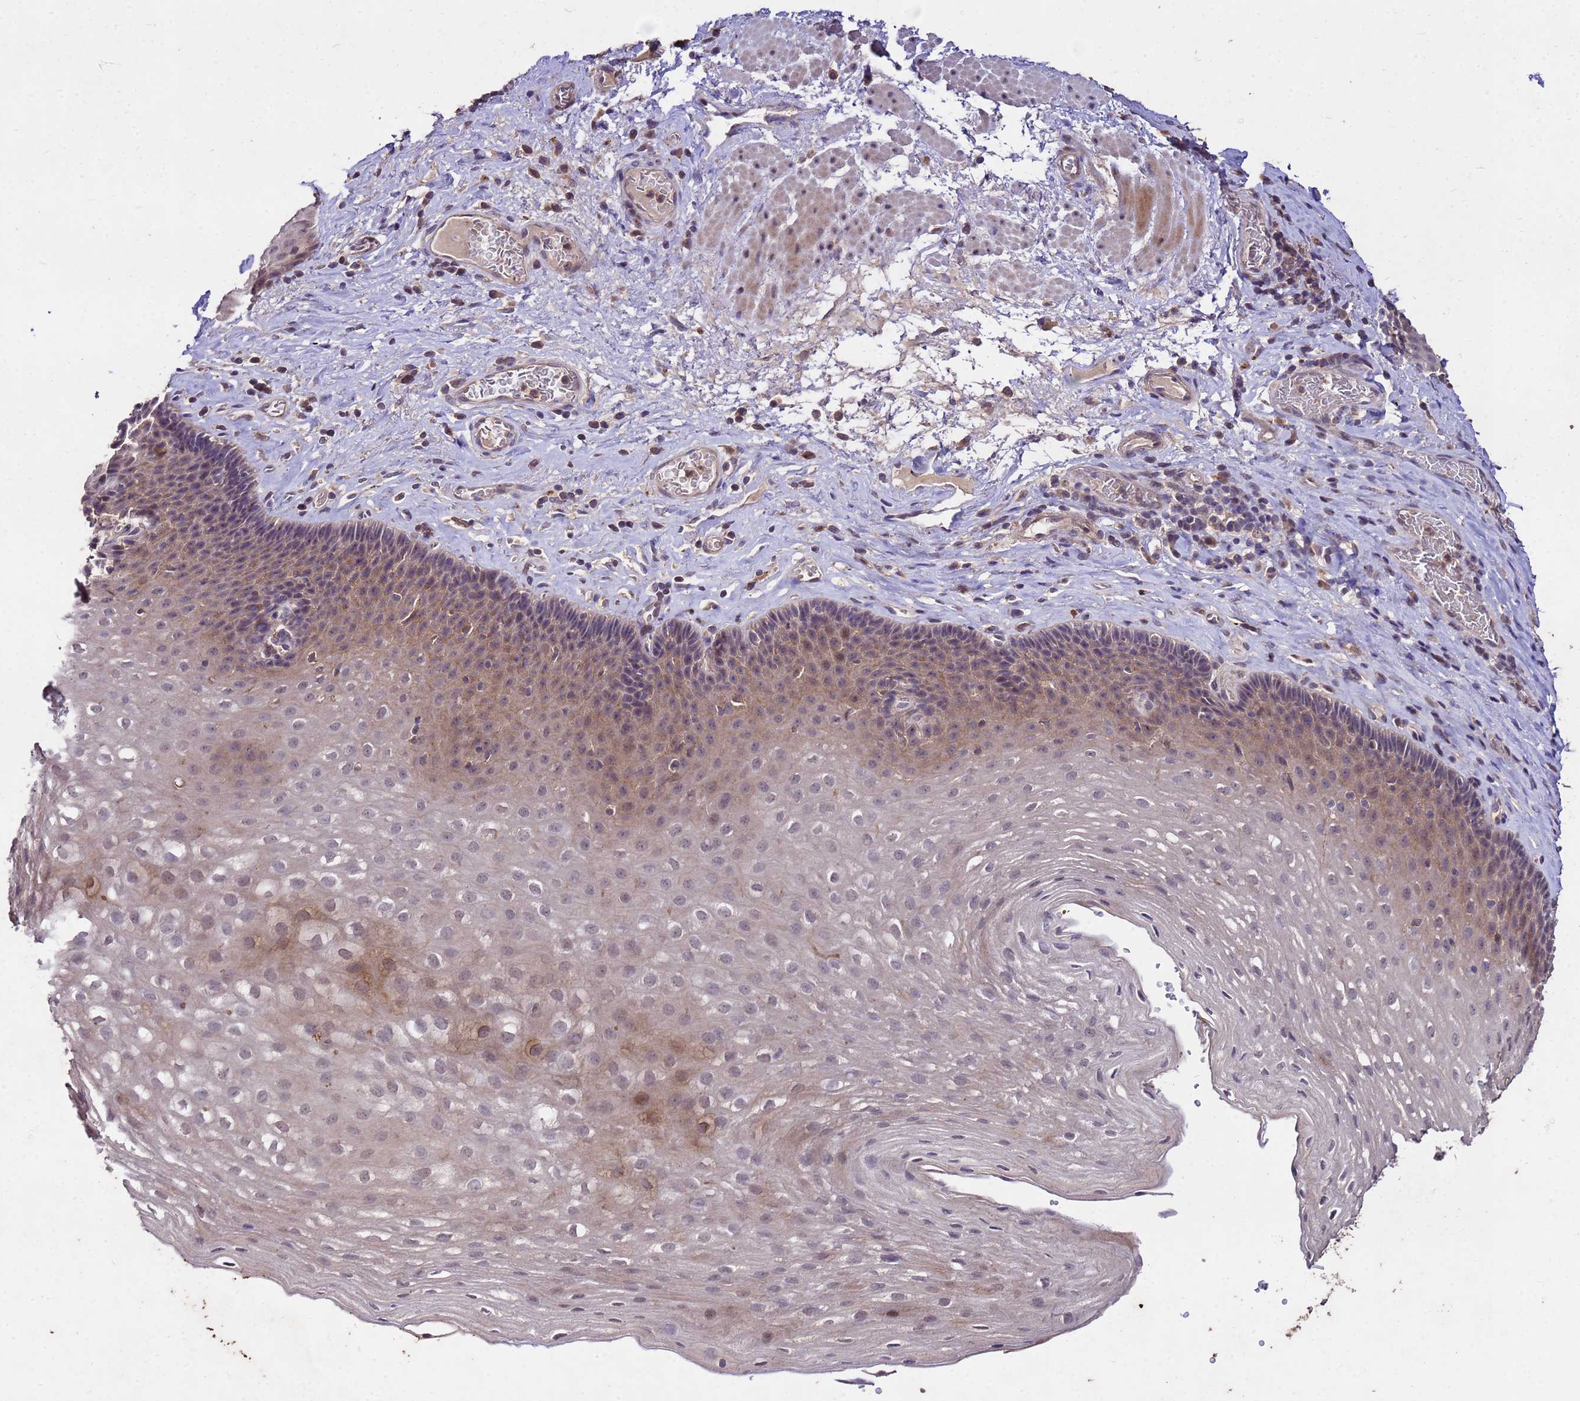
{"staining": {"intensity": "weak", "quantity": "25%-75%", "location": "cytoplasmic/membranous,nuclear"}, "tissue": "esophagus", "cell_type": "Squamous epithelial cells", "image_type": "normal", "snomed": [{"axis": "morphology", "description": "Normal tissue, NOS"}, {"axis": "topography", "description": "Esophagus"}], "caption": "Immunohistochemistry (IHC) image of unremarkable esophagus: human esophagus stained using immunohistochemistry (IHC) exhibits low levels of weak protein expression localized specifically in the cytoplasmic/membranous,nuclear of squamous epithelial cells, appearing as a cytoplasmic/membranous,nuclear brown color.", "gene": "TOR4A", "patient": {"sex": "female", "age": 66}}